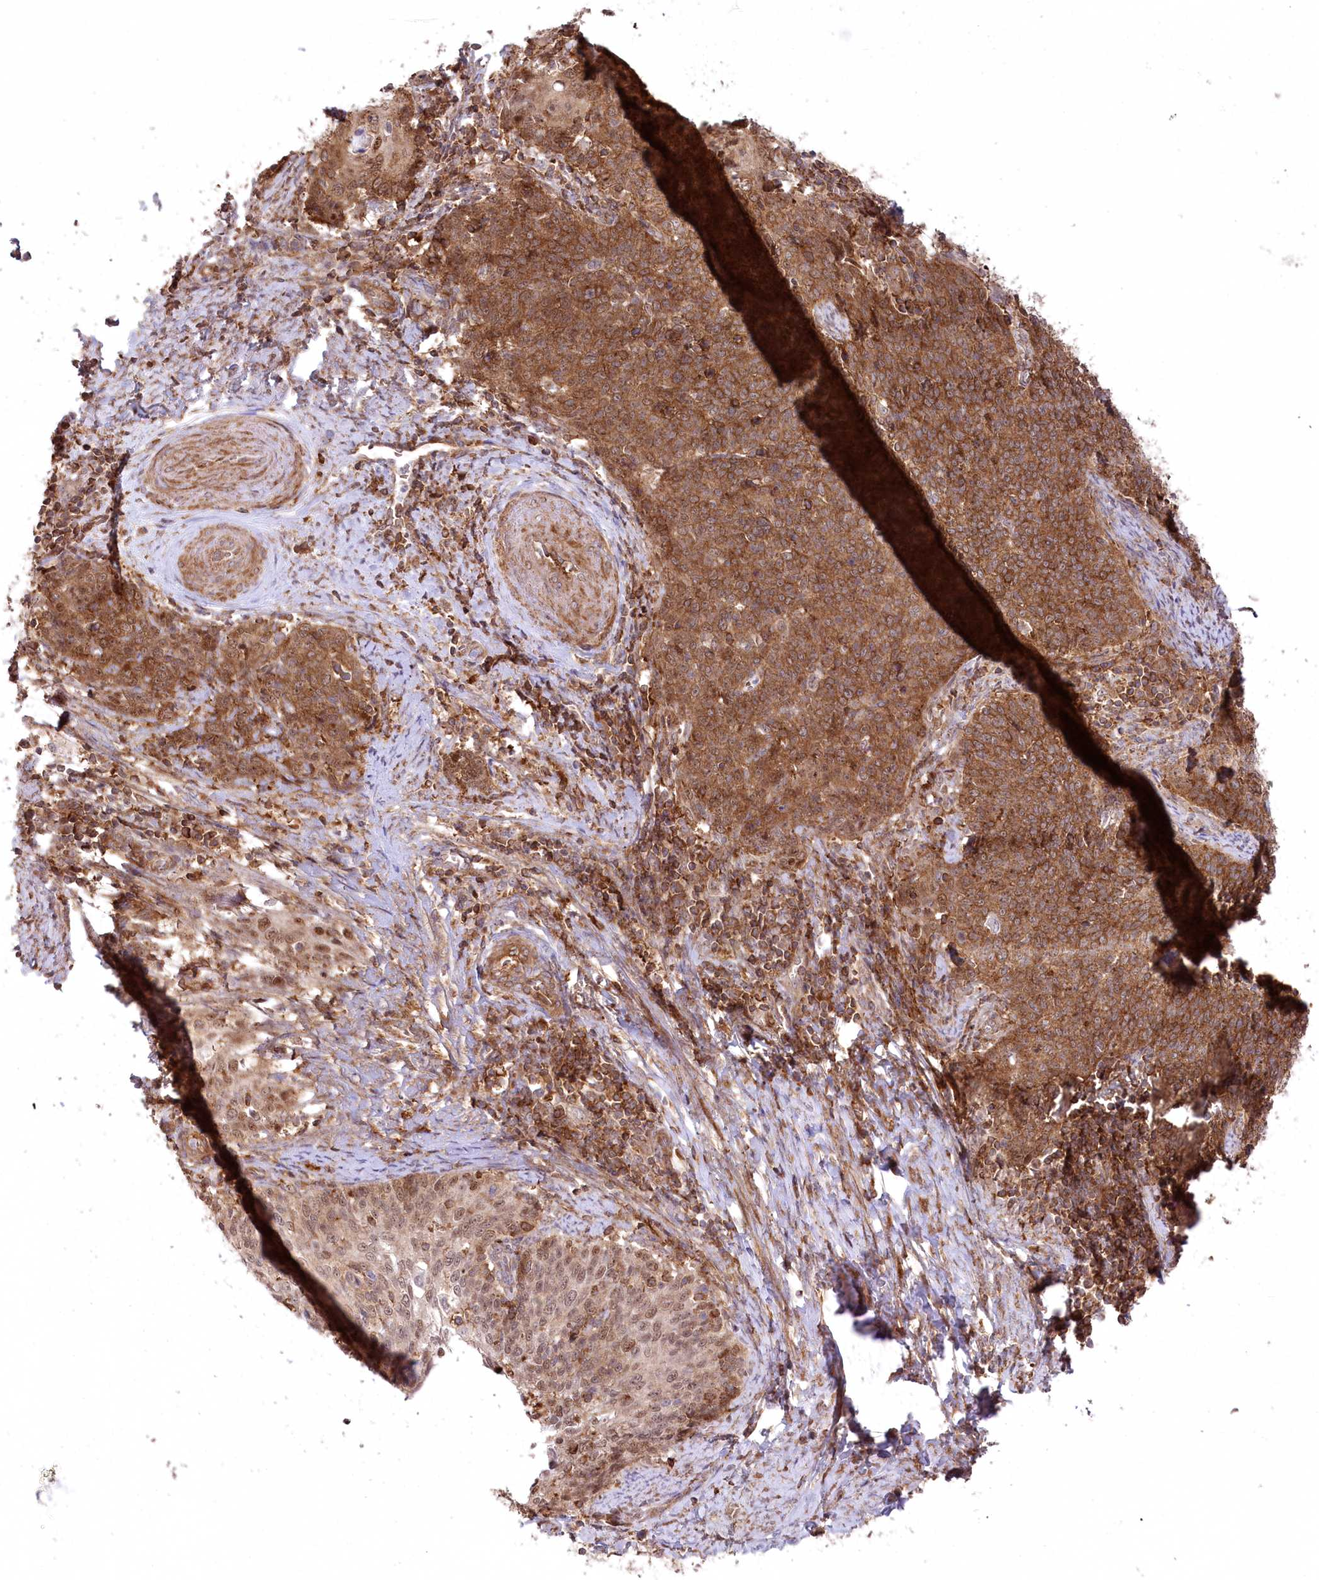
{"staining": {"intensity": "moderate", "quantity": ">75%", "location": "cytoplasmic/membranous"}, "tissue": "cervical cancer", "cell_type": "Tumor cells", "image_type": "cancer", "snomed": [{"axis": "morphology", "description": "Squamous cell carcinoma, NOS"}, {"axis": "topography", "description": "Cervix"}], "caption": "The immunohistochemical stain labels moderate cytoplasmic/membranous expression in tumor cells of cervical squamous cell carcinoma tissue.", "gene": "CCDC91", "patient": {"sex": "female", "age": 39}}